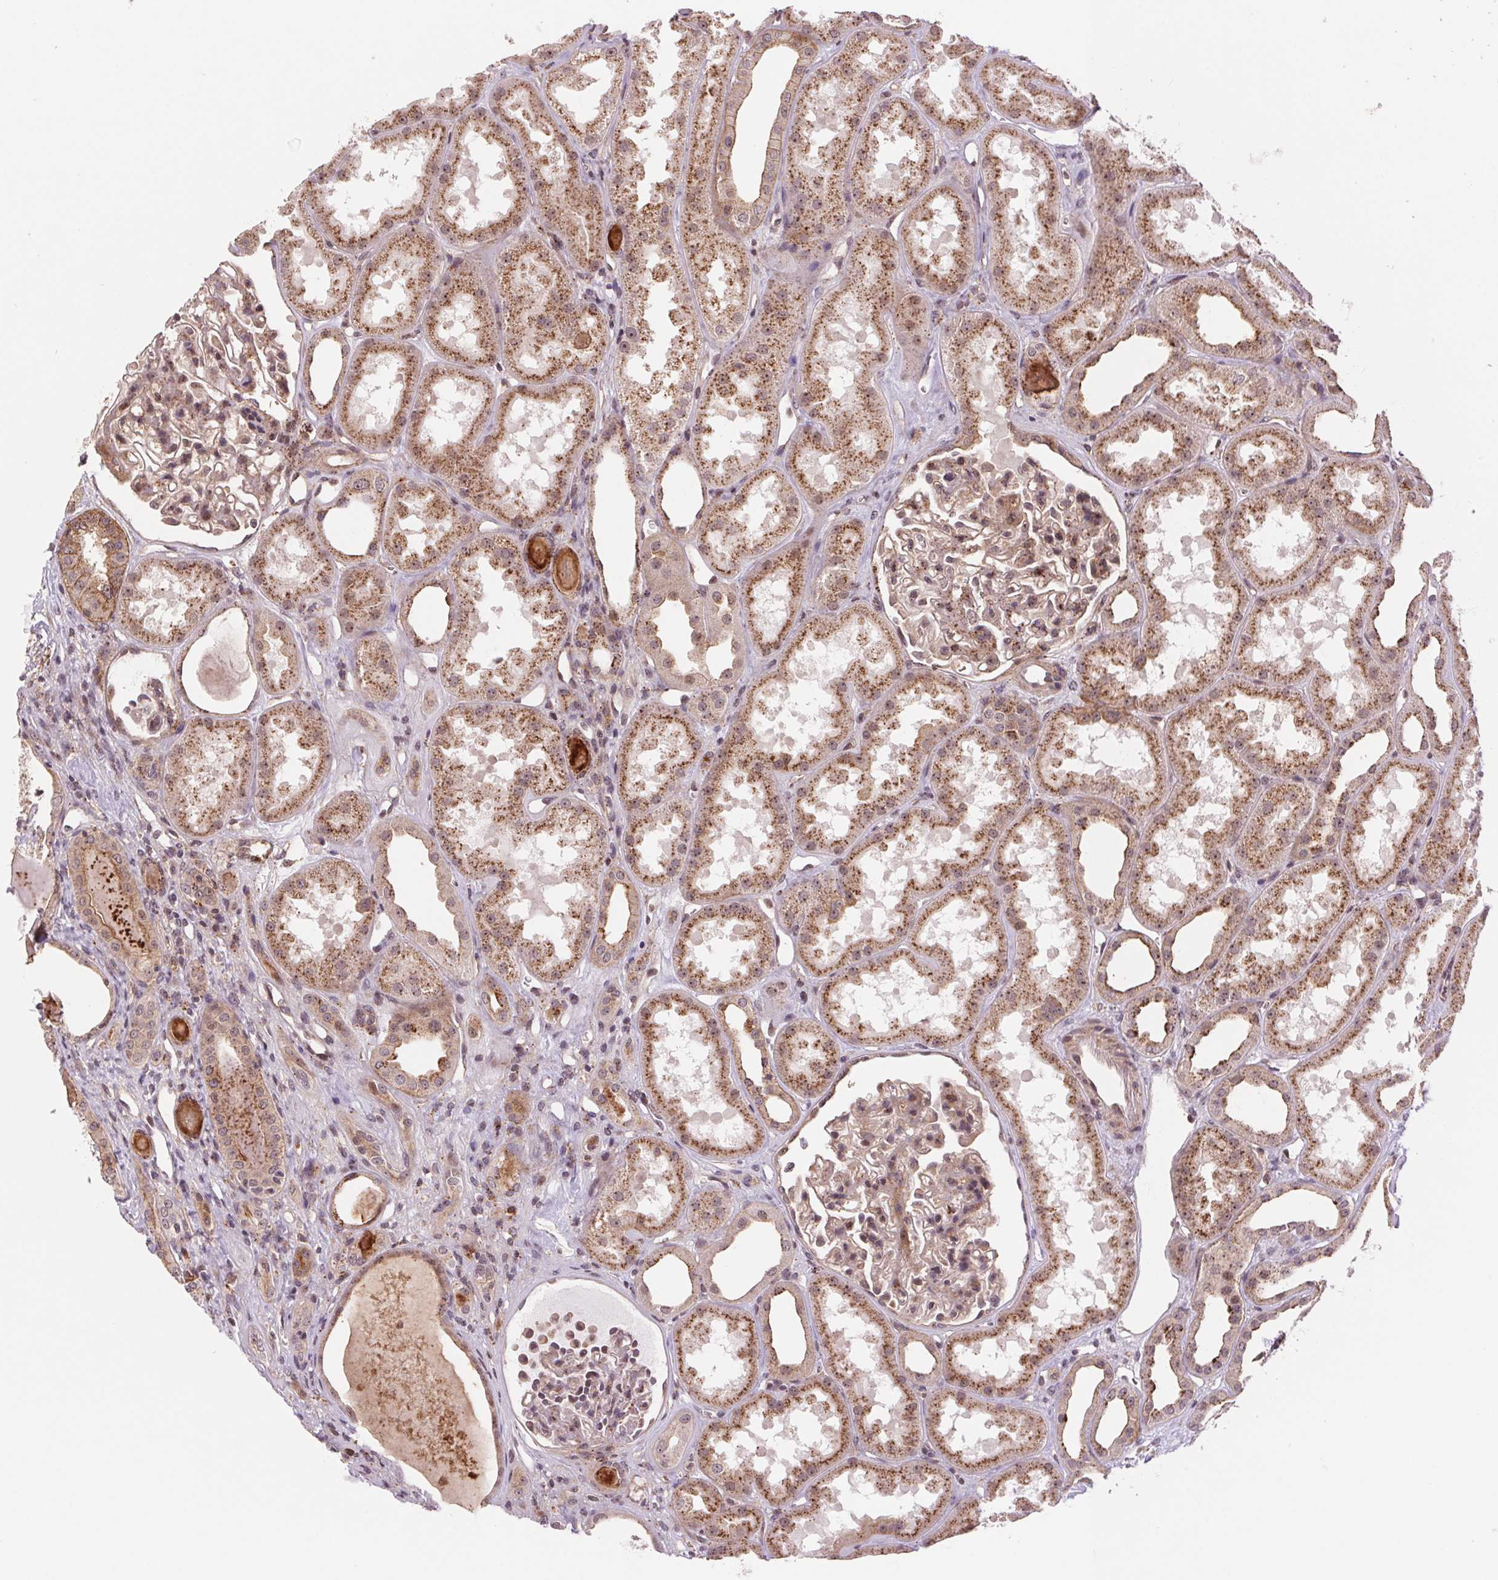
{"staining": {"intensity": "moderate", "quantity": "25%-75%", "location": "cytoplasmic/membranous"}, "tissue": "kidney", "cell_type": "Cells in glomeruli", "image_type": "normal", "snomed": [{"axis": "morphology", "description": "Normal tissue, NOS"}, {"axis": "topography", "description": "Kidney"}], "caption": "A high-resolution photomicrograph shows immunohistochemistry (IHC) staining of unremarkable kidney, which exhibits moderate cytoplasmic/membranous expression in about 25%-75% of cells in glomeruli. Nuclei are stained in blue.", "gene": "CHMP4B", "patient": {"sex": "male", "age": 61}}